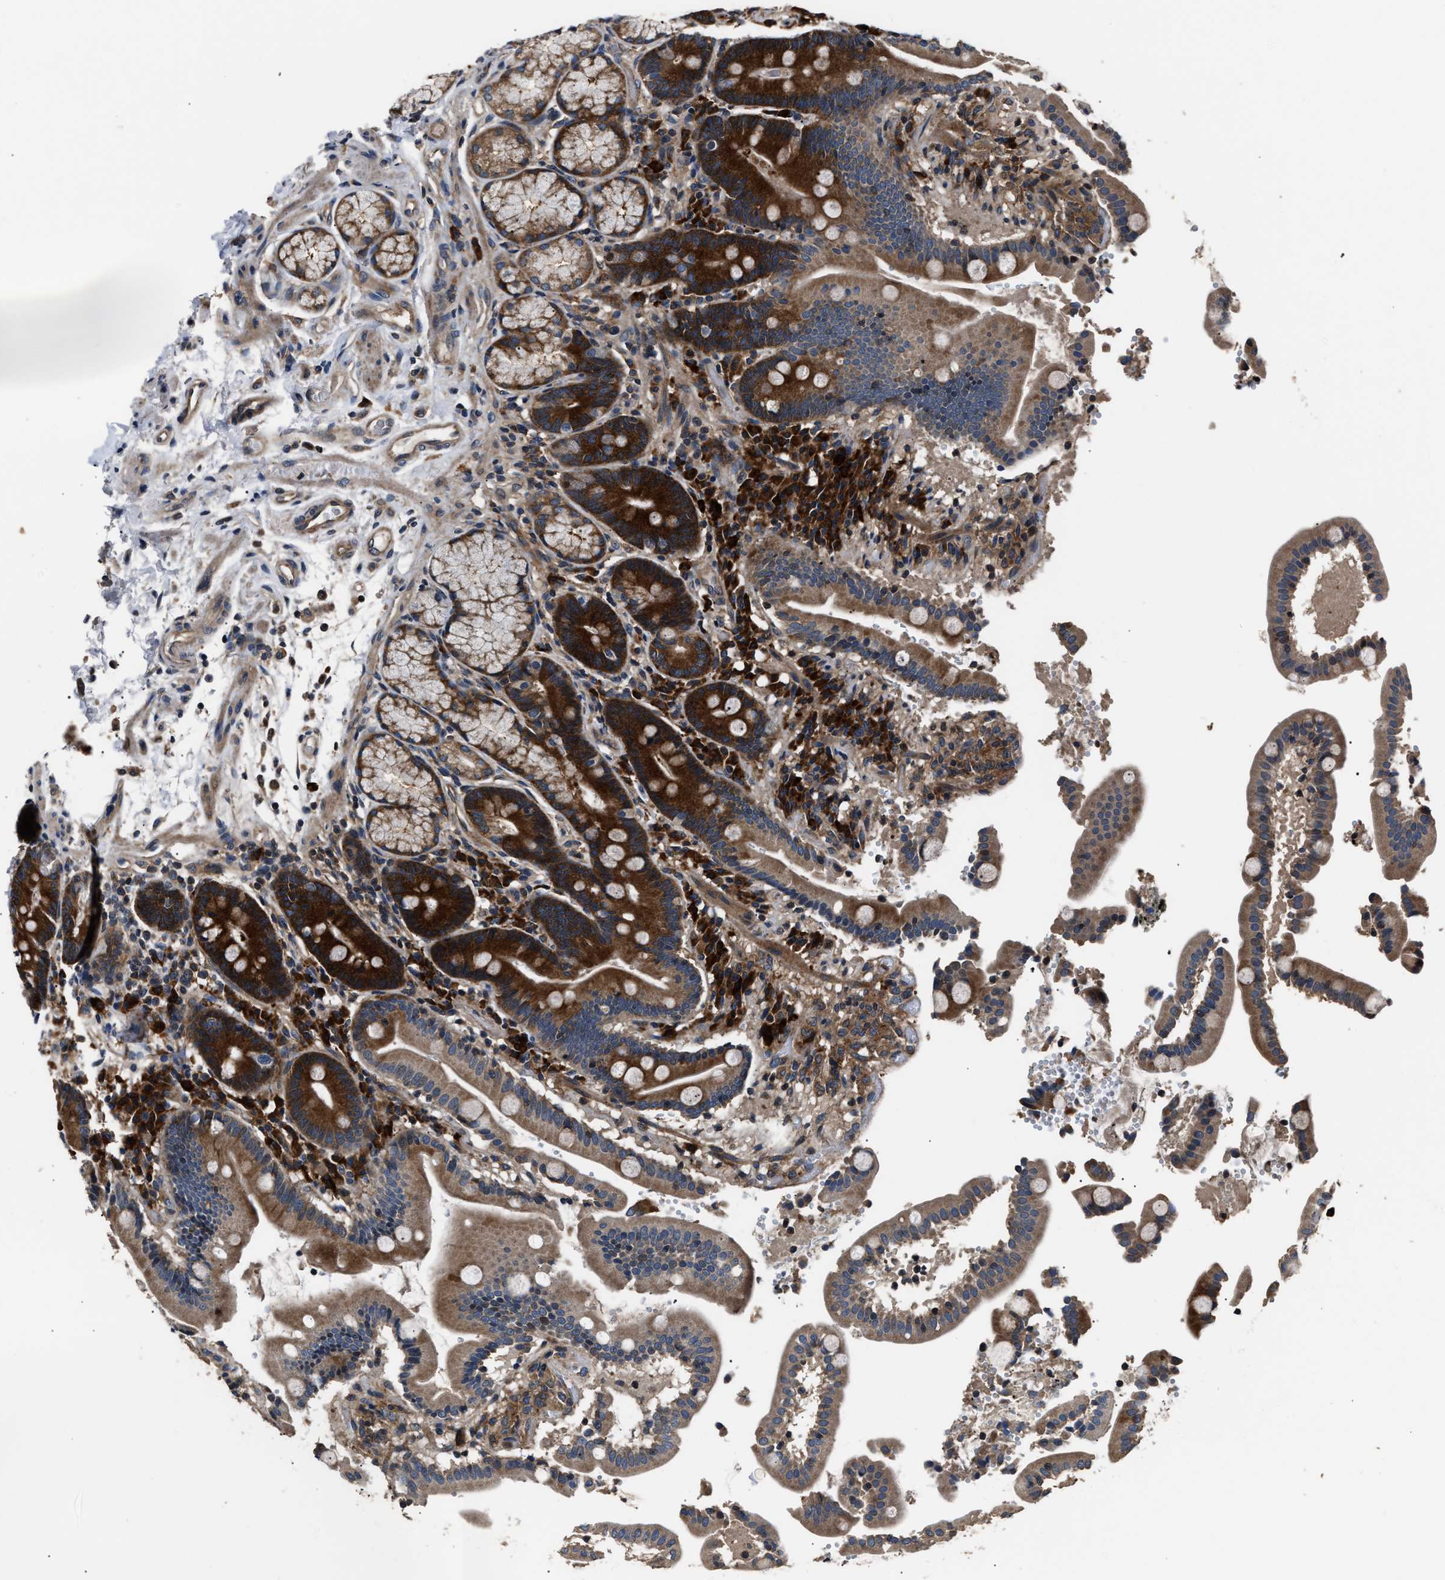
{"staining": {"intensity": "strong", "quantity": ">75%", "location": "cytoplasmic/membranous"}, "tissue": "duodenum", "cell_type": "Glandular cells", "image_type": "normal", "snomed": [{"axis": "morphology", "description": "Normal tissue, NOS"}, {"axis": "topography", "description": "Small intestine, NOS"}], "caption": "This micrograph reveals immunohistochemistry staining of unremarkable duodenum, with high strong cytoplasmic/membranous staining in approximately >75% of glandular cells.", "gene": "IMPDH2", "patient": {"sex": "female", "age": 71}}